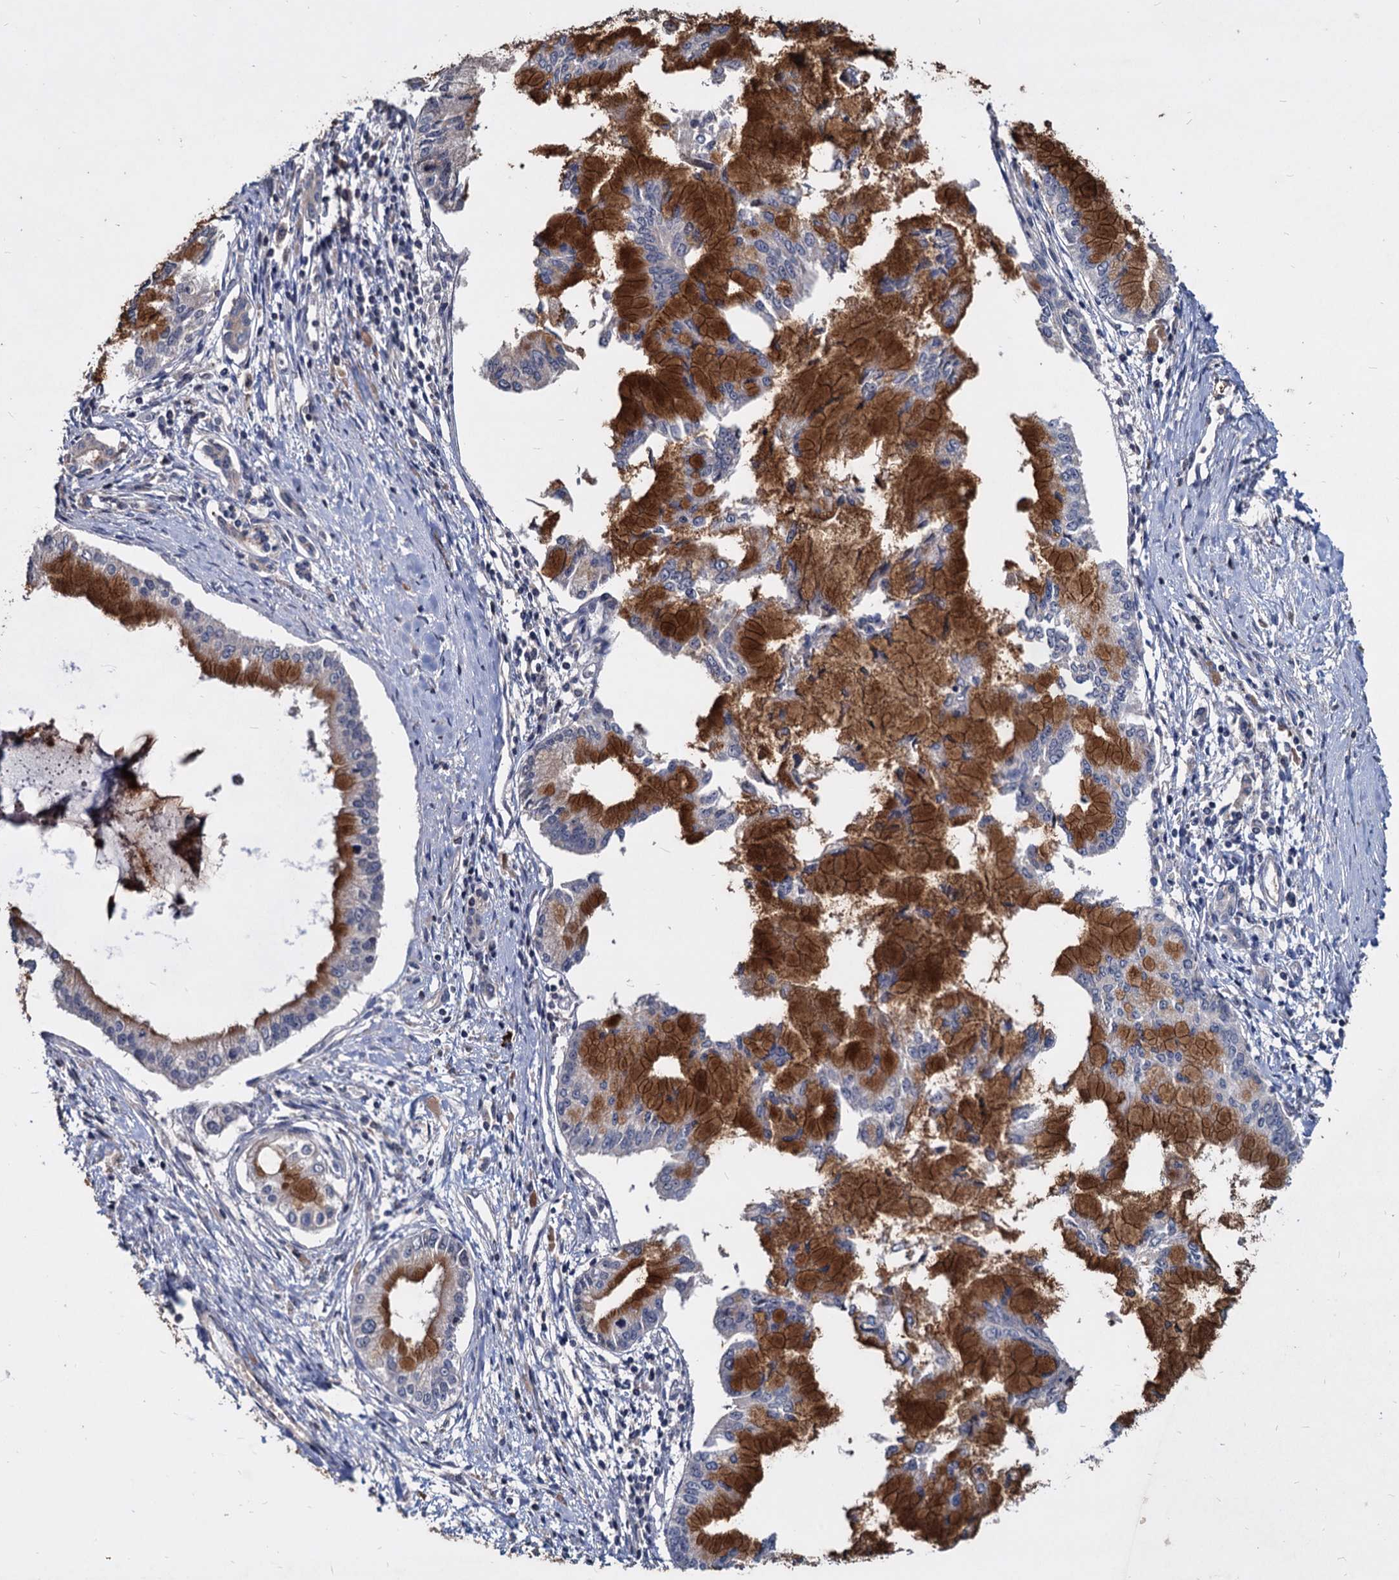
{"staining": {"intensity": "strong", "quantity": "25%-75%", "location": "cytoplasmic/membranous"}, "tissue": "pancreatic cancer", "cell_type": "Tumor cells", "image_type": "cancer", "snomed": [{"axis": "morphology", "description": "Adenocarcinoma, NOS"}, {"axis": "topography", "description": "Pancreas"}], "caption": "Protein analysis of pancreatic cancer tissue displays strong cytoplasmic/membranous expression in approximately 25%-75% of tumor cells.", "gene": "DEPDC4", "patient": {"sex": "male", "age": 46}}